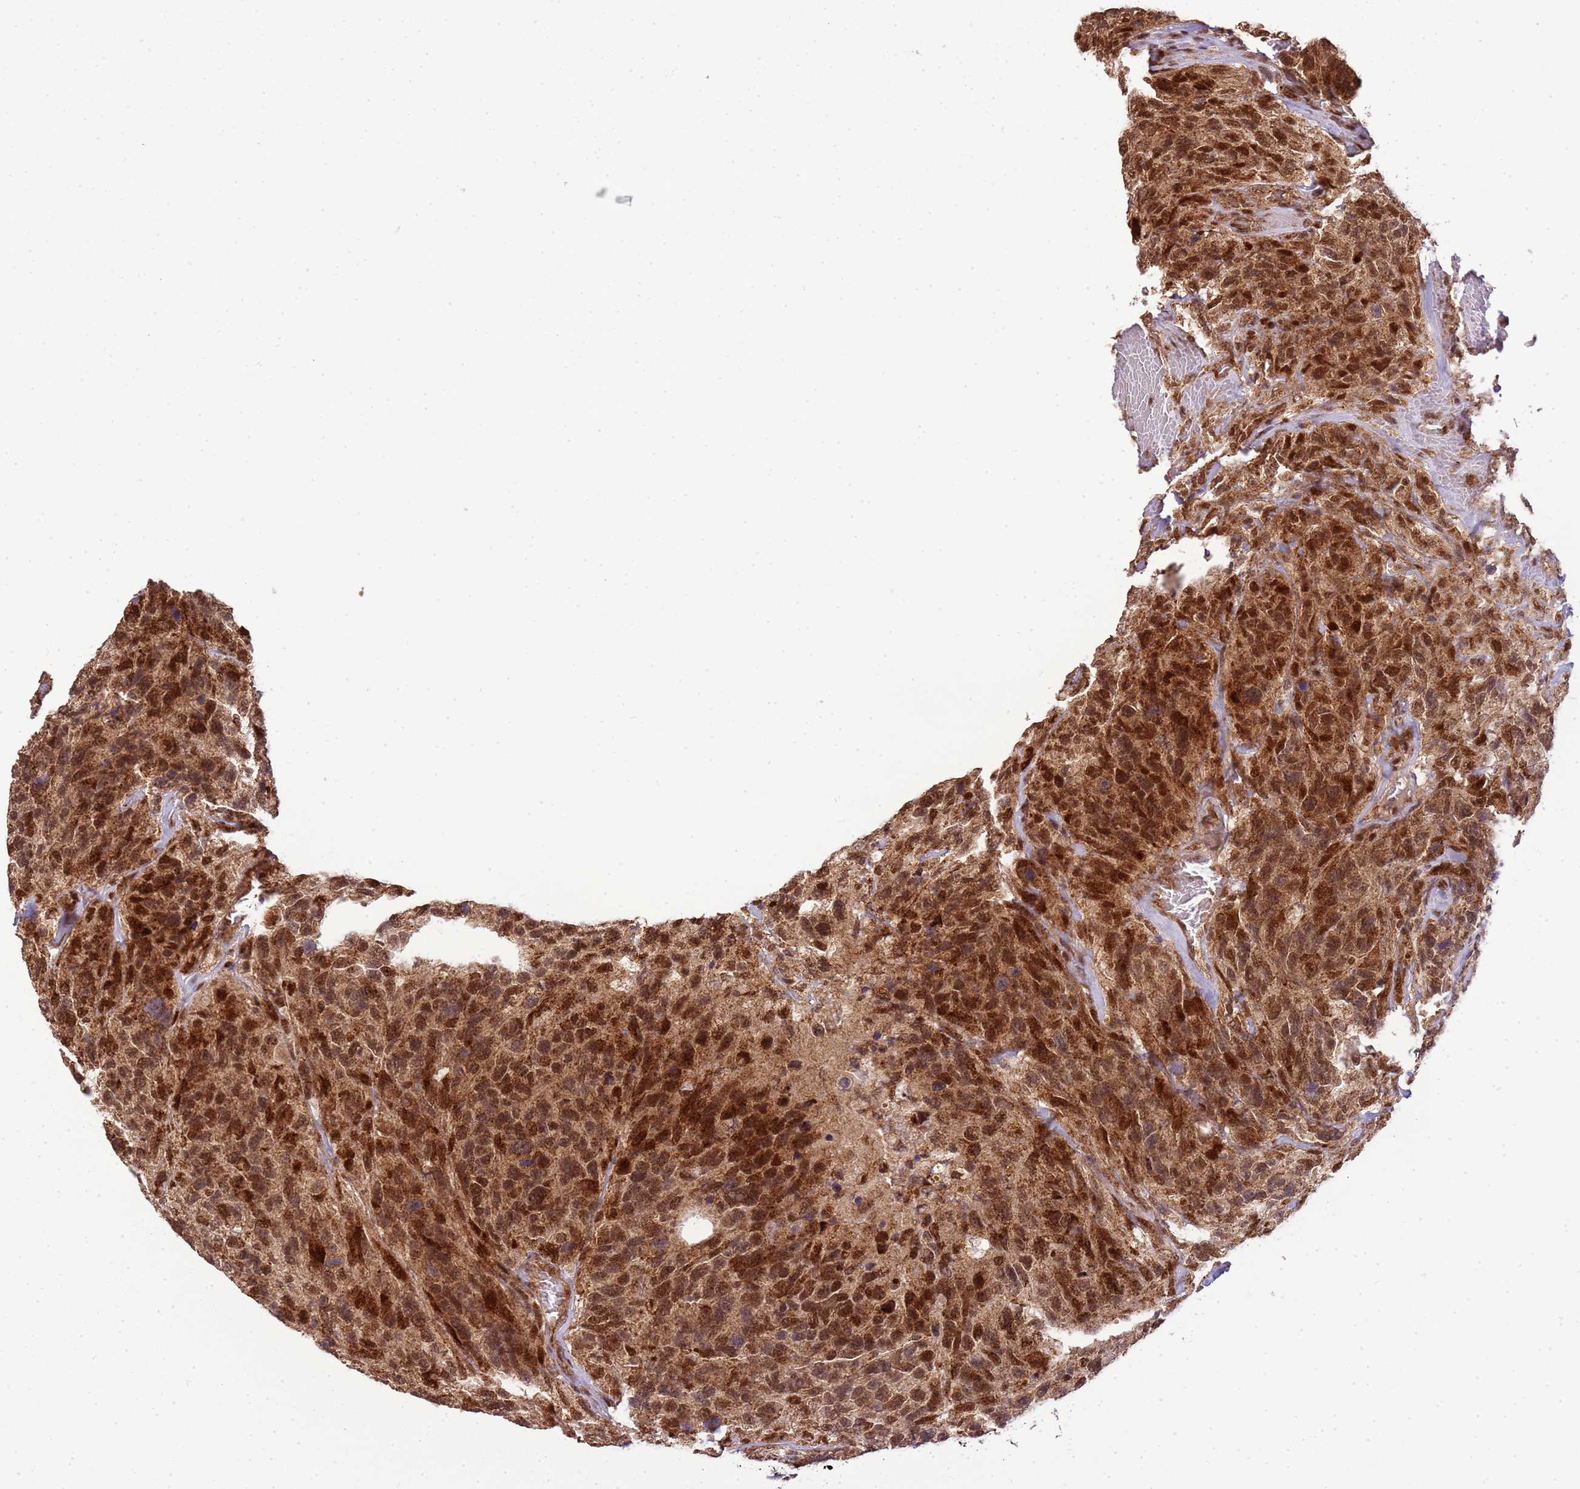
{"staining": {"intensity": "strong", "quantity": ">75%", "location": "cytoplasmic/membranous,nuclear"}, "tissue": "glioma", "cell_type": "Tumor cells", "image_type": "cancer", "snomed": [{"axis": "morphology", "description": "Glioma, malignant, High grade"}, {"axis": "topography", "description": "Brain"}], "caption": "This is an image of immunohistochemistry (IHC) staining of glioma, which shows strong expression in the cytoplasmic/membranous and nuclear of tumor cells.", "gene": "PEX14", "patient": {"sex": "male", "age": 69}}